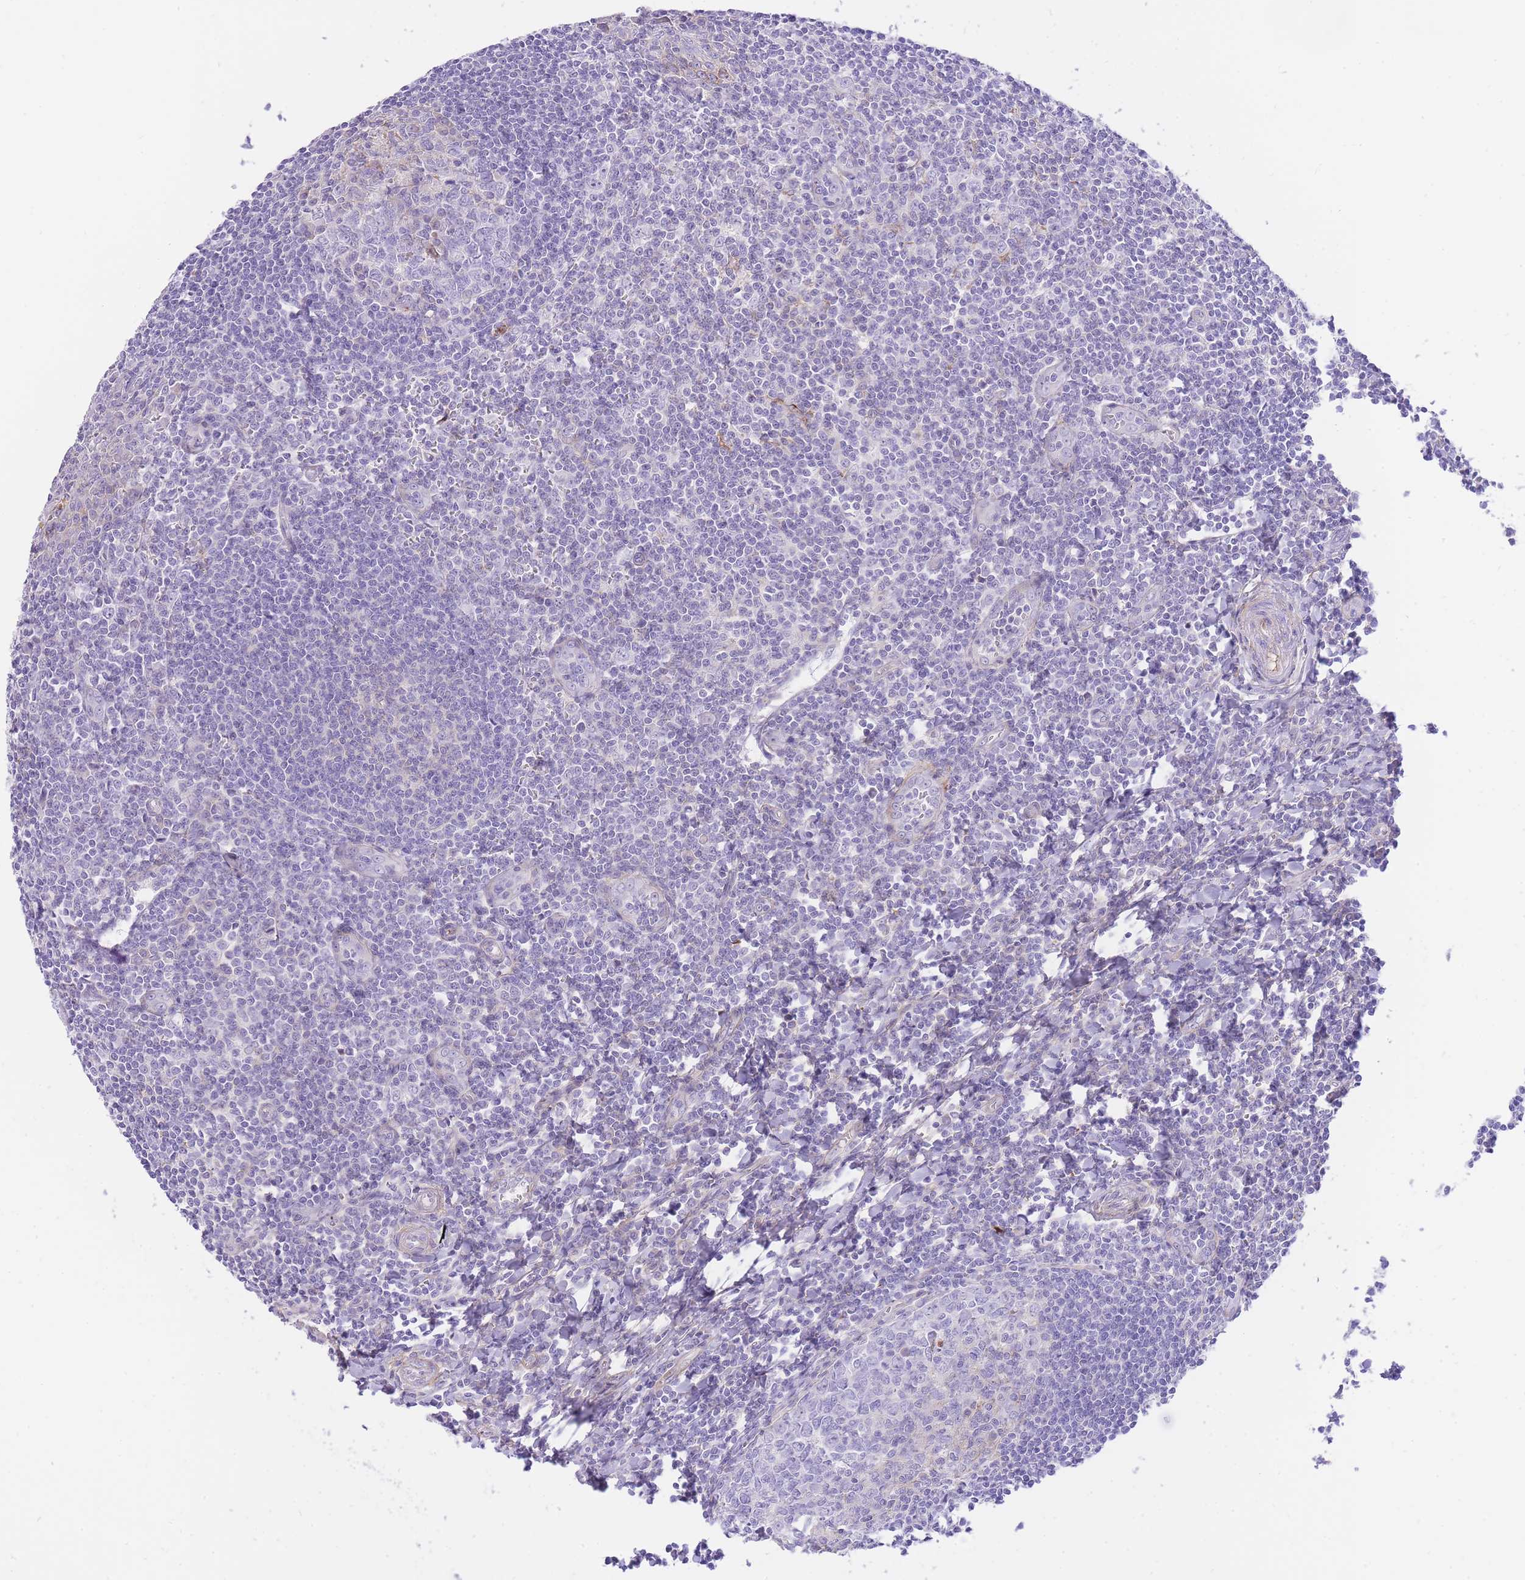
{"staining": {"intensity": "negative", "quantity": "none", "location": "none"}, "tissue": "tonsil", "cell_type": "Germinal center cells", "image_type": "normal", "snomed": [{"axis": "morphology", "description": "Normal tissue, NOS"}, {"axis": "topography", "description": "Tonsil"}], "caption": "An immunohistochemistry (IHC) photomicrograph of benign tonsil is shown. There is no staining in germinal center cells of tonsil.", "gene": "HRG", "patient": {"sex": "male", "age": 27}}